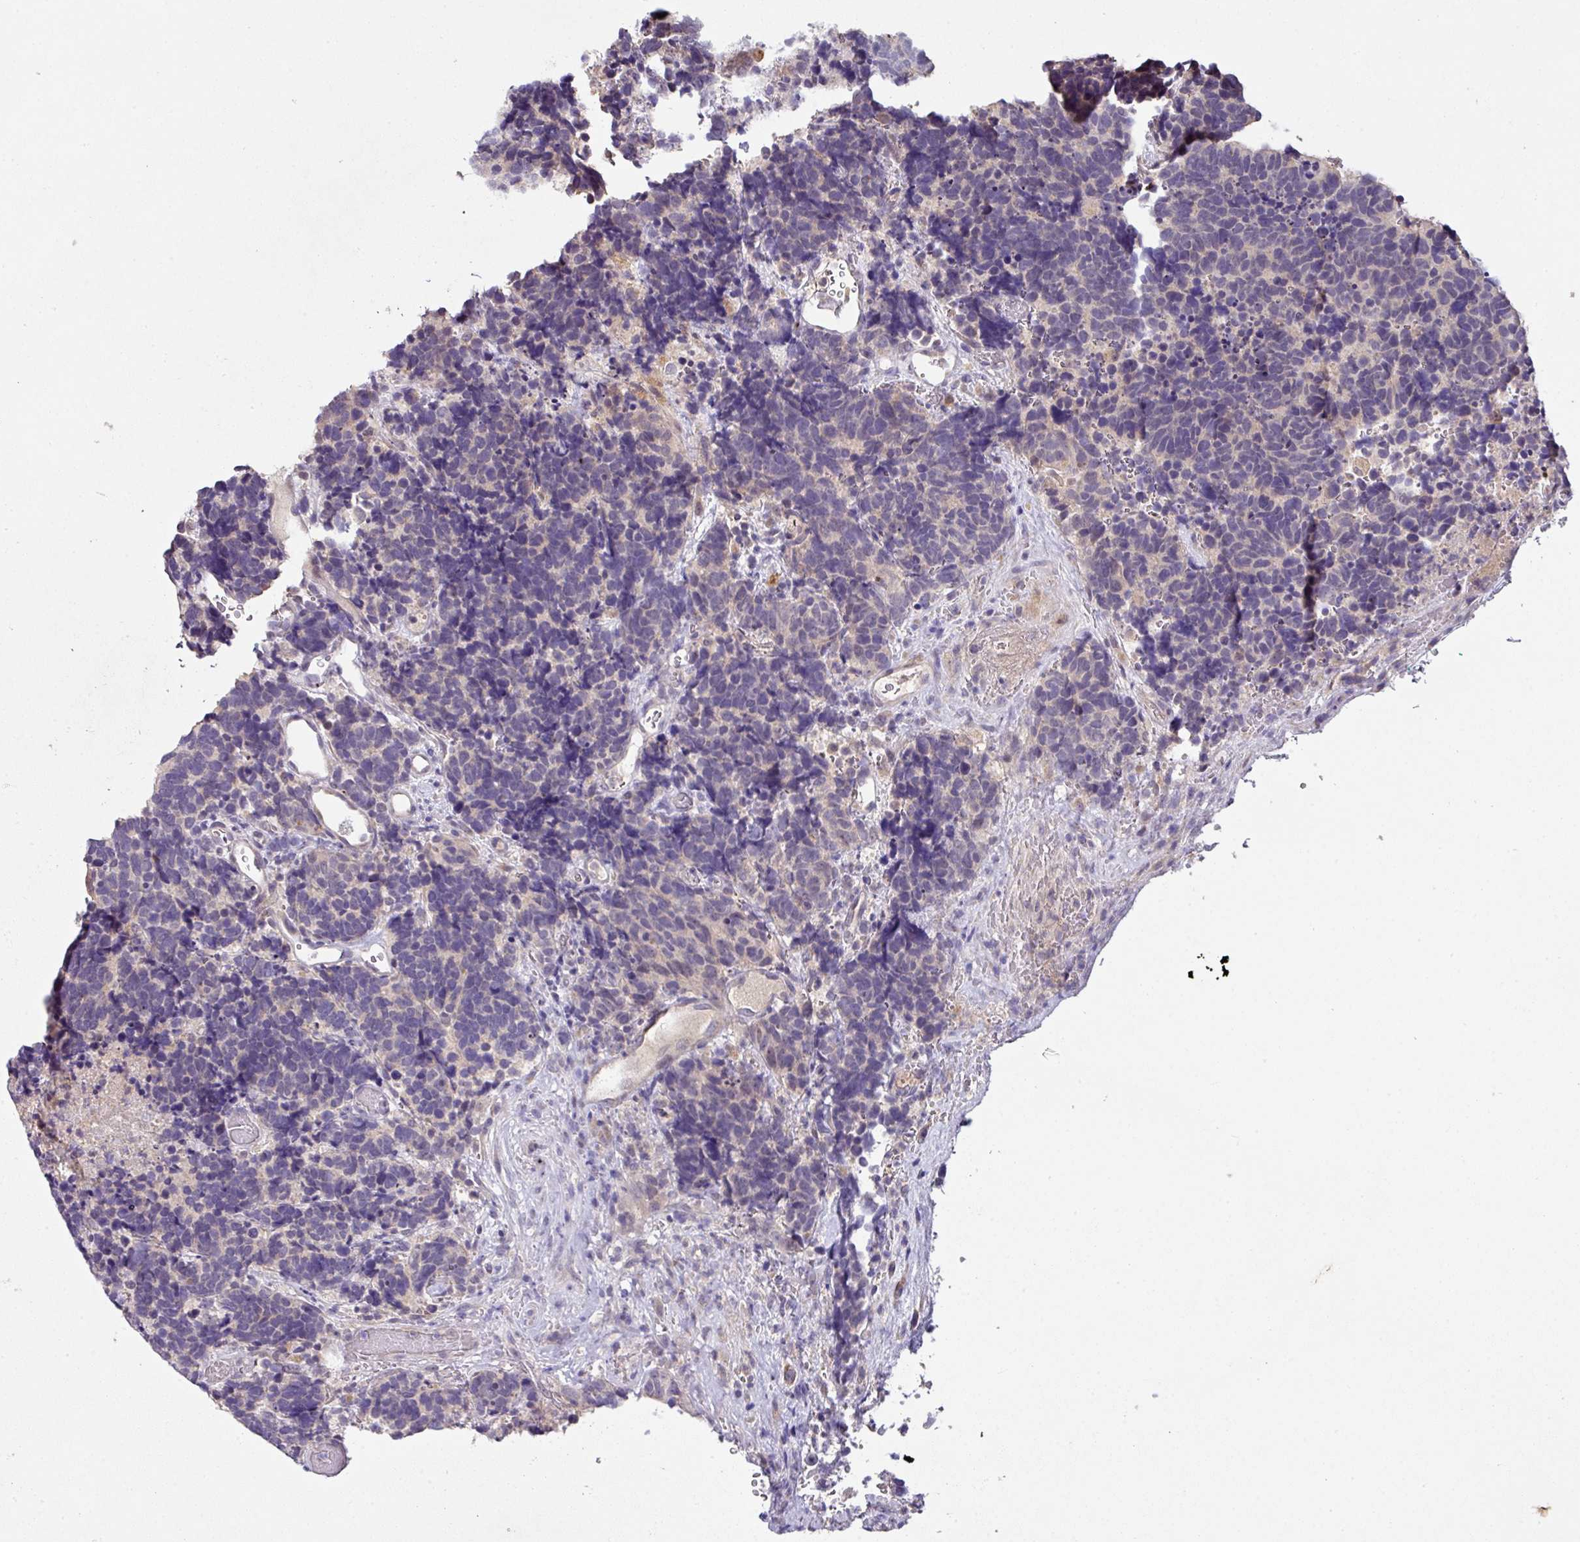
{"staining": {"intensity": "negative", "quantity": "none", "location": "none"}, "tissue": "carcinoid", "cell_type": "Tumor cells", "image_type": "cancer", "snomed": [{"axis": "morphology", "description": "Carcinoma, NOS"}, {"axis": "morphology", "description": "Carcinoid, malignant, NOS"}, {"axis": "topography", "description": "Urinary bladder"}], "caption": "A micrograph of human carcinoid is negative for staining in tumor cells.", "gene": "AEBP2", "patient": {"sex": "male", "age": 57}}